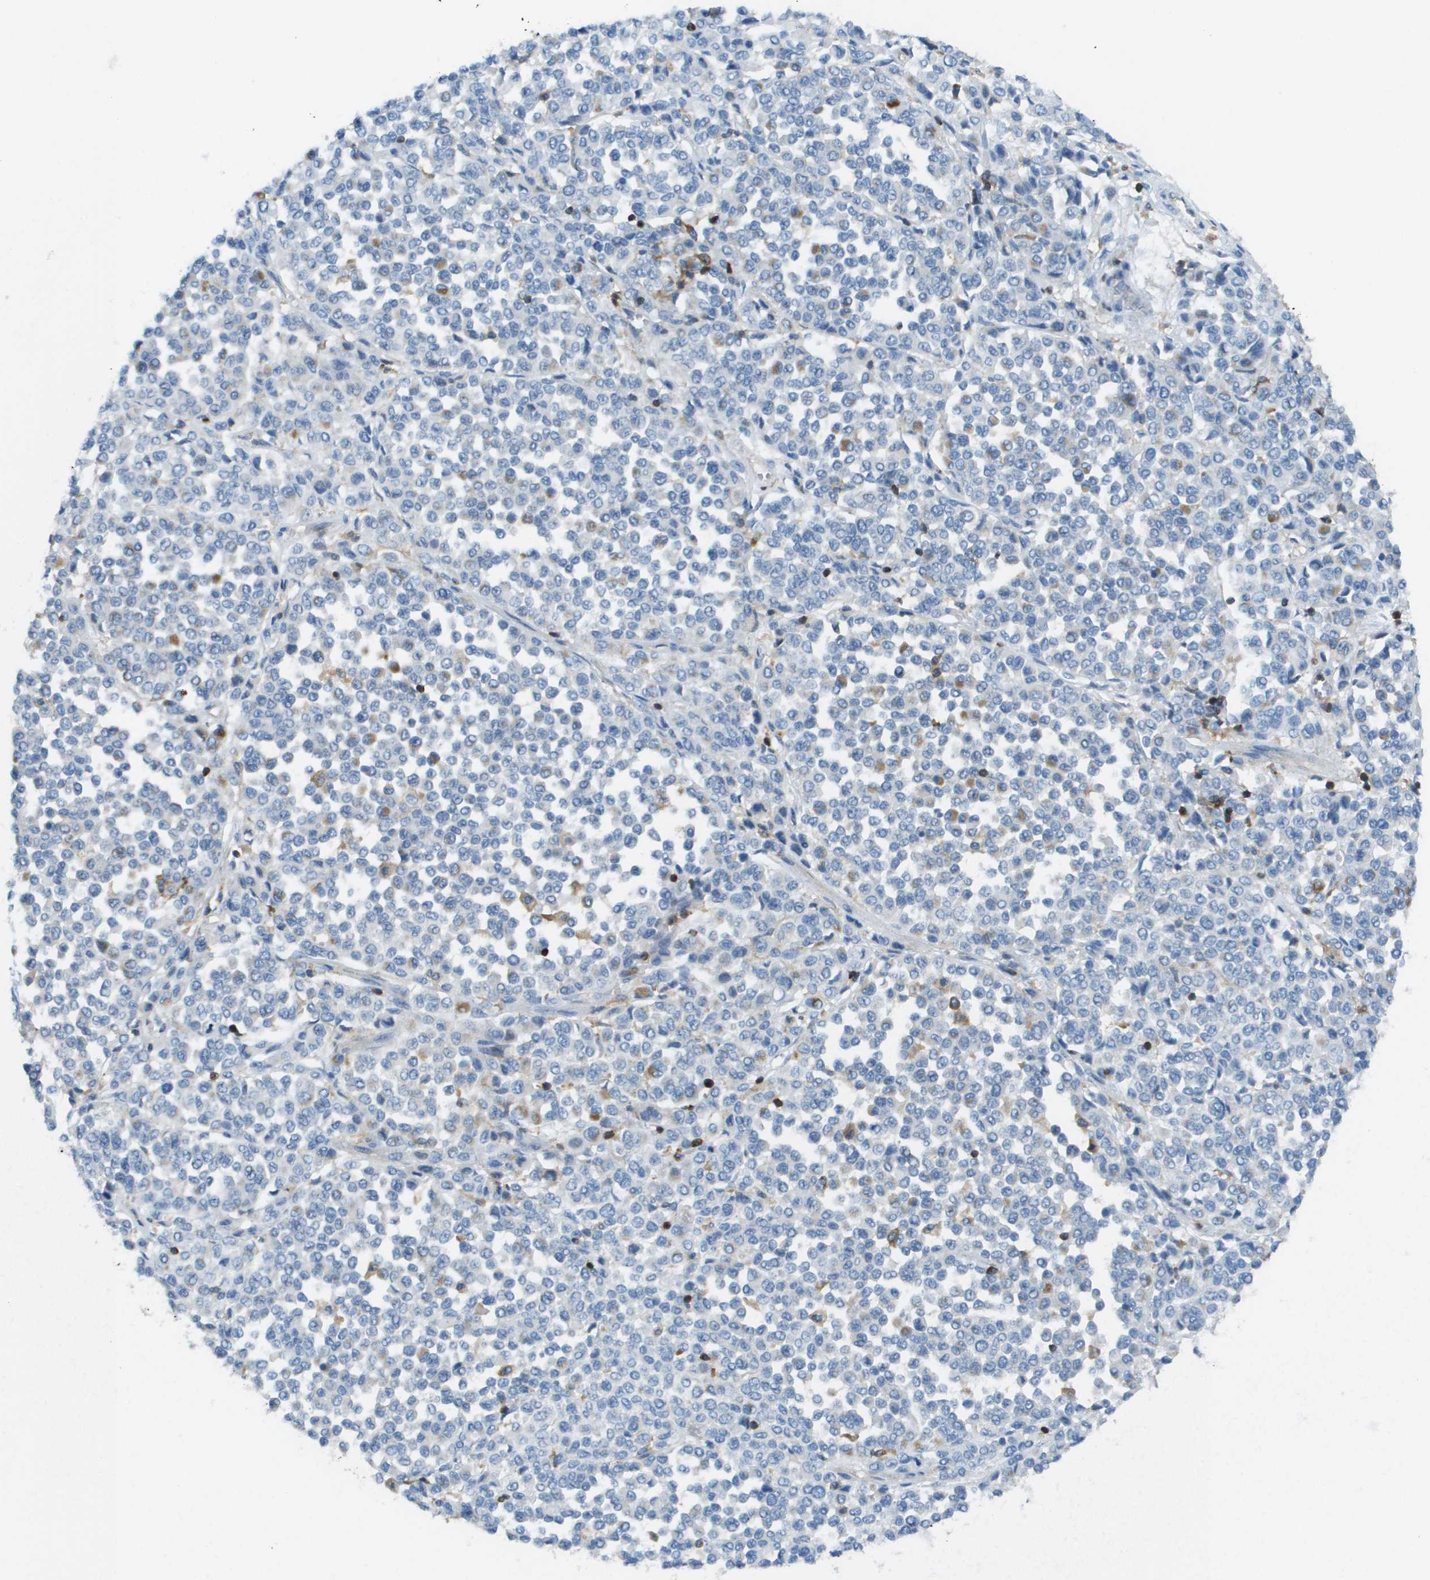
{"staining": {"intensity": "negative", "quantity": "none", "location": "none"}, "tissue": "melanoma", "cell_type": "Tumor cells", "image_type": "cancer", "snomed": [{"axis": "morphology", "description": "Malignant melanoma, Metastatic site"}, {"axis": "topography", "description": "Pancreas"}], "caption": "IHC of human melanoma exhibits no expression in tumor cells. Brightfield microscopy of IHC stained with DAB (brown) and hematoxylin (blue), captured at high magnification.", "gene": "APBB1IP", "patient": {"sex": "female", "age": 30}}